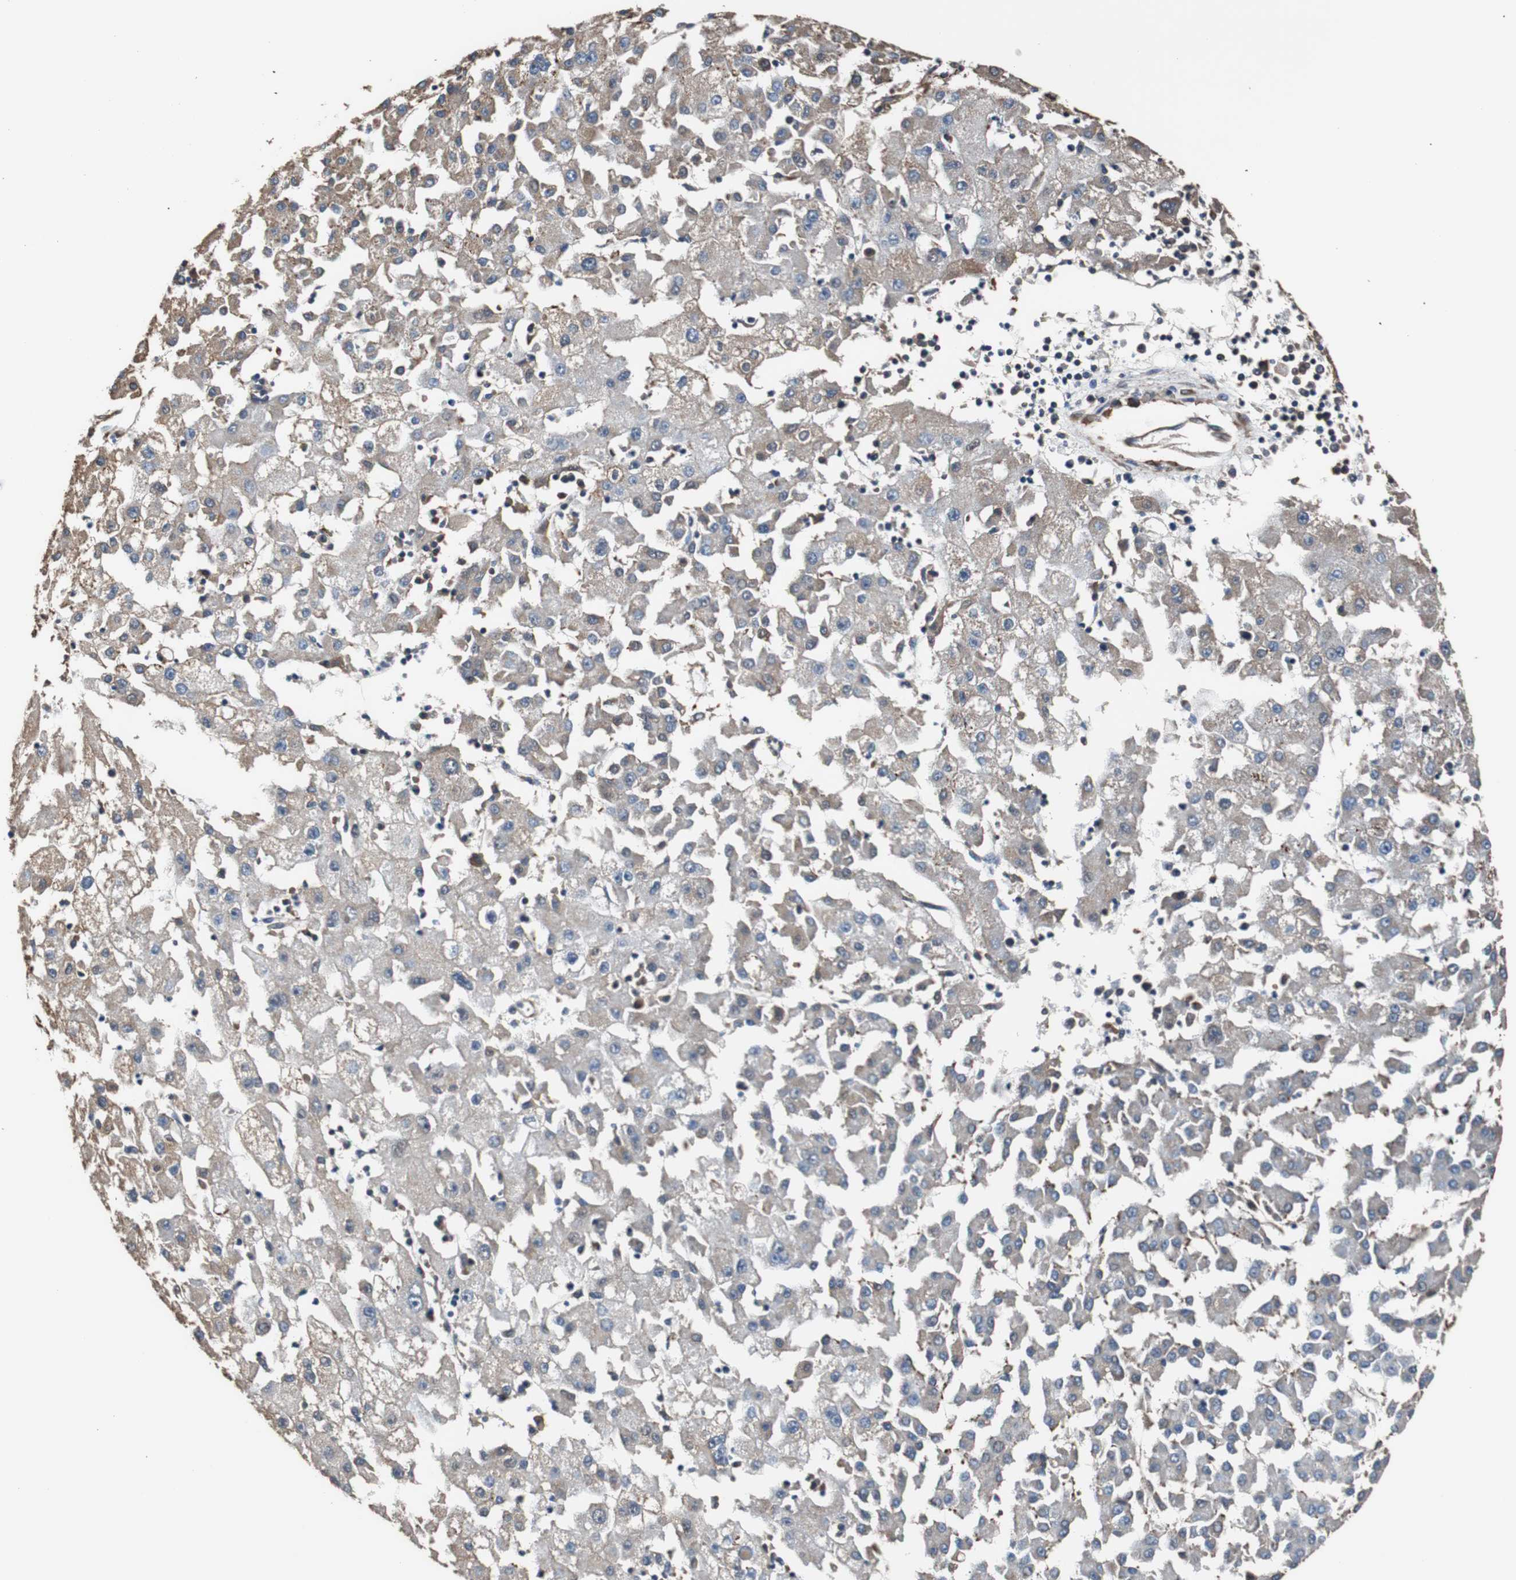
{"staining": {"intensity": "weak", "quantity": "25%-75%", "location": "cytoplasmic/membranous"}, "tissue": "liver cancer", "cell_type": "Tumor cells", "image_type": "cancer", "snomed": [{"axis": "morphology", "description": "Carcinoma, Hepatocellular, NOS"}, {"axis": "topography", "description": "Liver"}], "caption": "IHC (DAB (3,3'-diaminobenzidine)) staining of hepatocellular carcinoma (liver) displays weak cytoplasmic/membranous protein expression in approximately 25%-75% of tumor cells.", "gene": "PITRM1", "patient": {"sex": "male", "age": 72}}